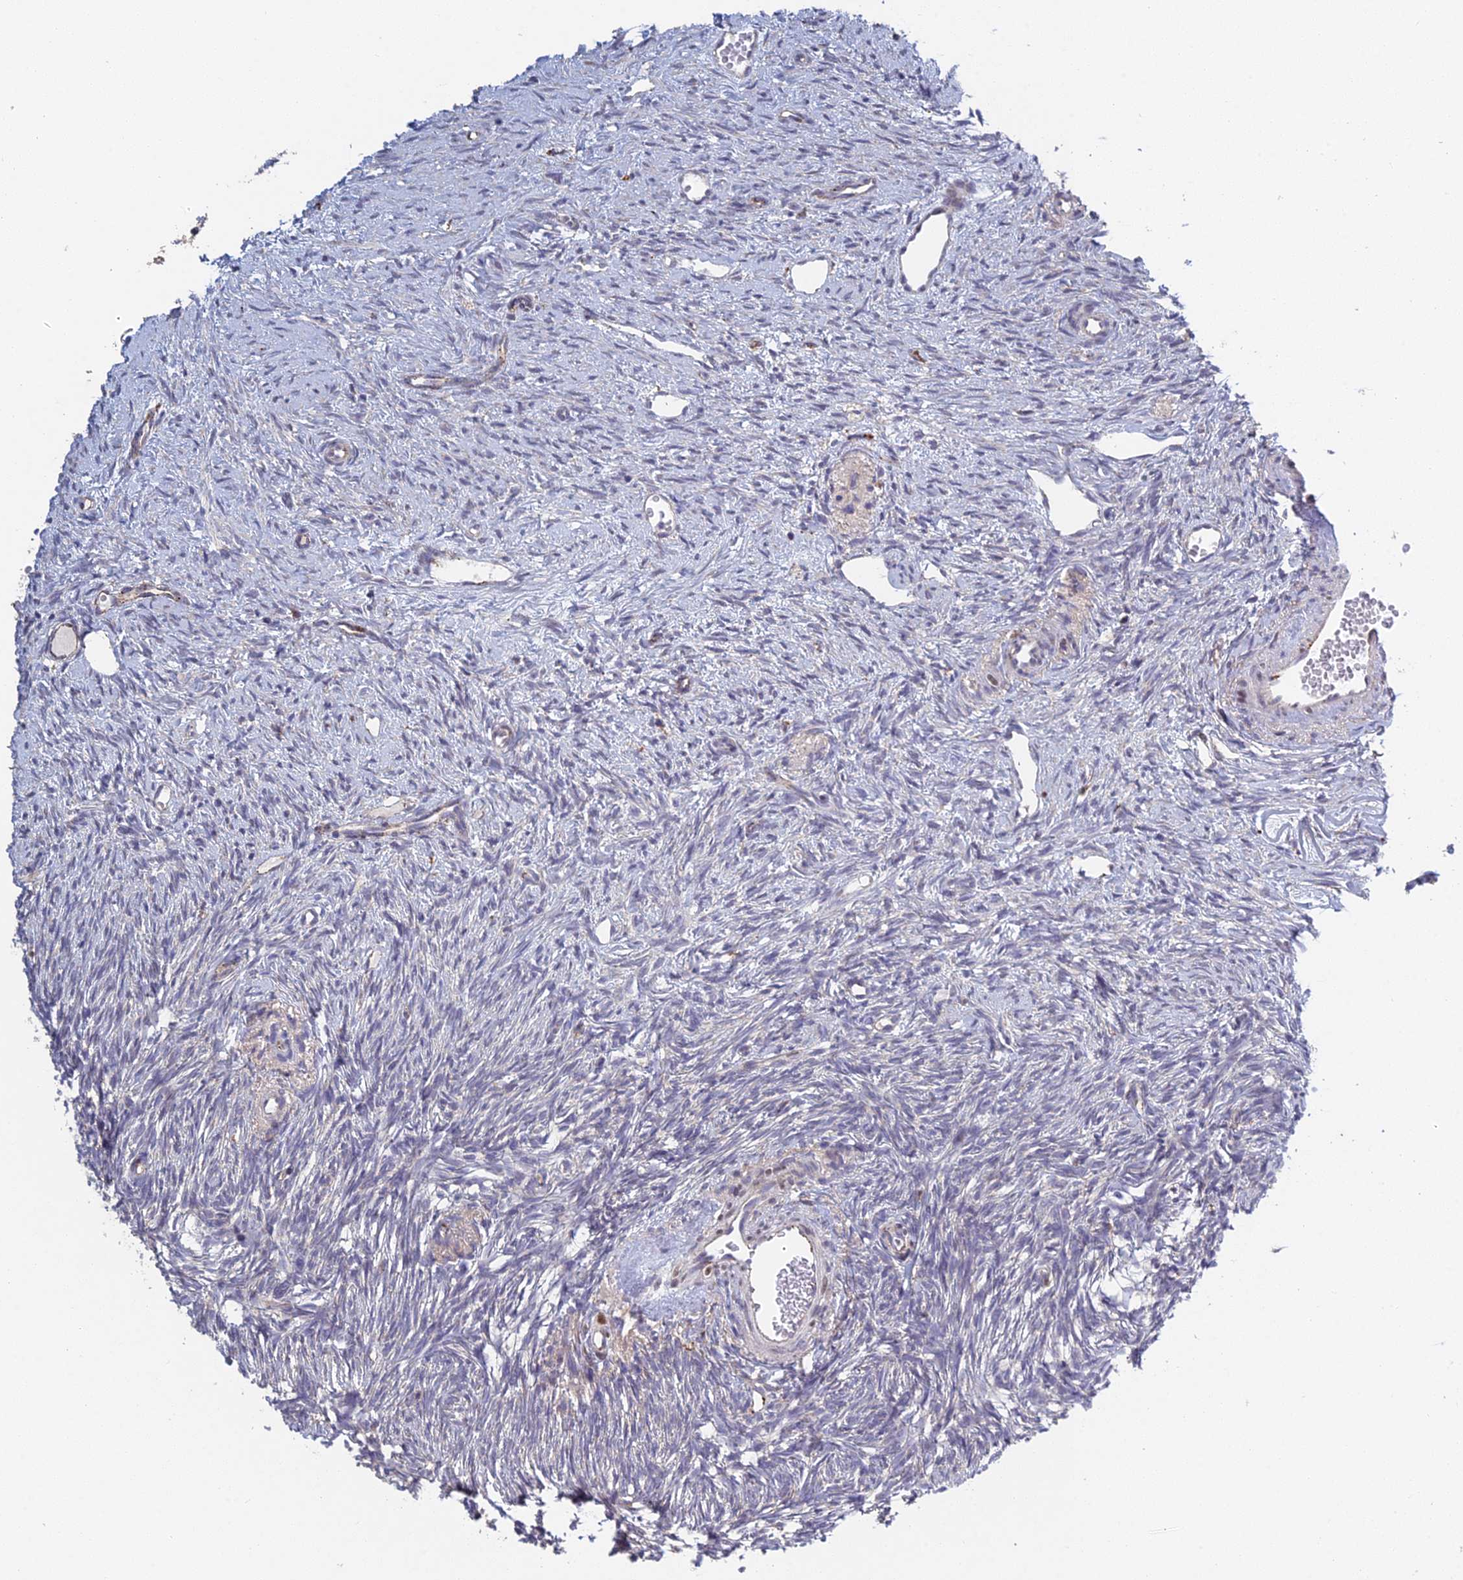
{"staining": {"intensity": "negative", "quantity": "none", "location": "none"}, "tissue": "ovary", "cell_type": "Ovarian stroma cells", "image_type": "normal", "snomed": [{"axis": "morphology", "description": "Normal tissue, NOS"}, {"axis": "topography", "description": "Ovary"}], "caption": "Protein analysis of benign ovary shows no significant staining in ovarian stroma cells.", "gene": "FOXS1", "patient": {"sex": "female", "age": 51}}